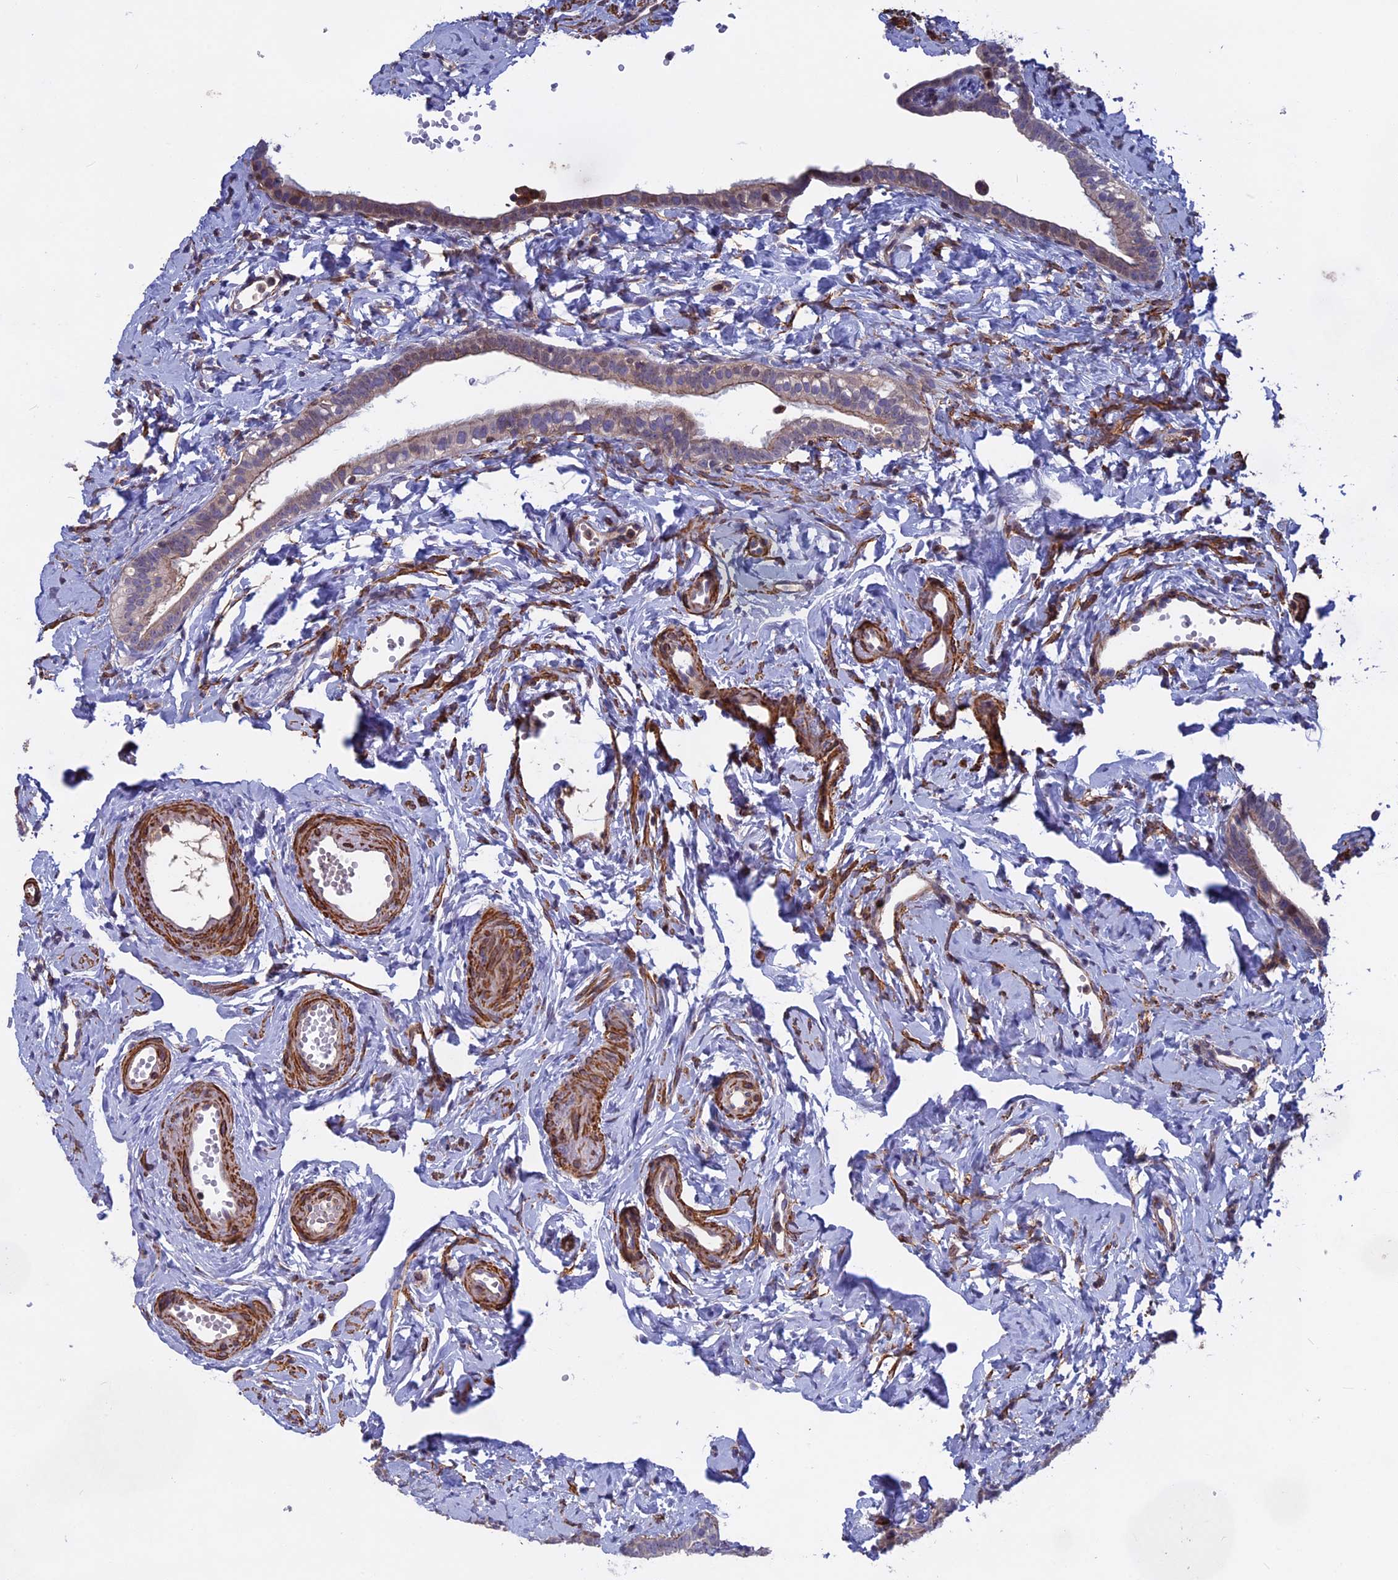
{"staining": {"intensity": "moderate", "quantity": "<25%", "location": "cytoplasmic/membranous"}, "tissue": "fallopian tube", "cell_type": "Glandular cells", "image_type": "normal", "snomed": [{"axis": "morphology", "description": "Normal tissue, NOS"}, {"axis": "topography", "description": "Fallopian tube"}], "caption": "Fallopian tube stained for a protein displays moderate cytoplasmic/membranous positivity in glandular cells. The staining is performed using DAB brown chromogen to label protein expression. The nuclei are counter-stained blue using hematoxylin.", "gene": "LYPD5", "patient": {"sex": "female", "age": 66}}